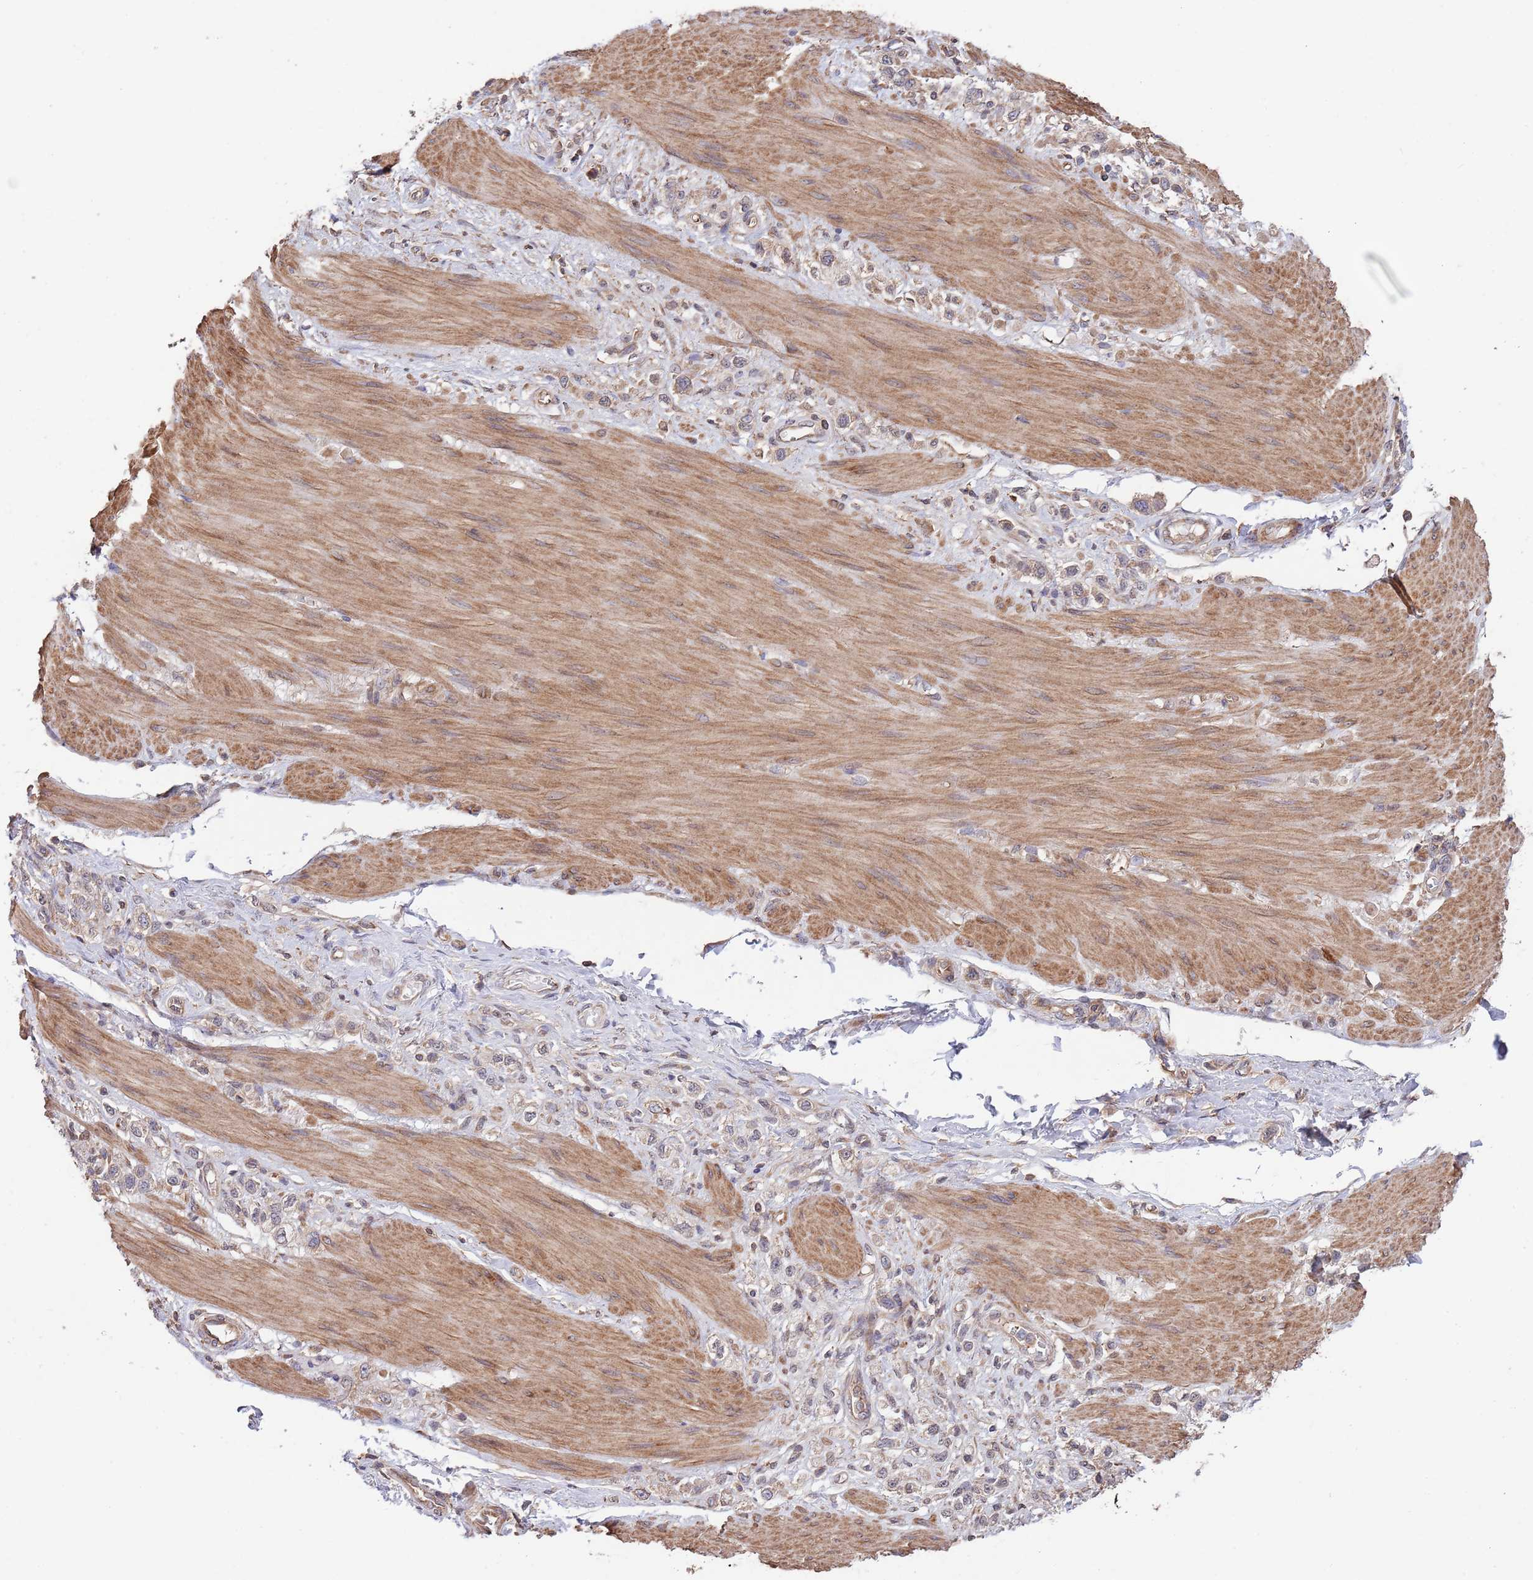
{"staining": {"intensity": "weak", "quantity": "25%-75%", "location": "cytoplasmic/membranous"}, "tissue": "stomach cancer", "cell_type": "Tumor cells", "image_type": "cancer", "snomed": [{"axis": "morphology", "description": "Adenocarcinoma, NOS"}, {"axis": "topography", "description": "Stomach"}], "caption": "This photomicrograph displays IHC staining of adenocarcinoma (stomach), with low weak cytoplasmic/membranous staining in approximately 25%-75% of tumor cells.", "gene": "RNF19B", "patient": {"sex": "female", "age": 65}}